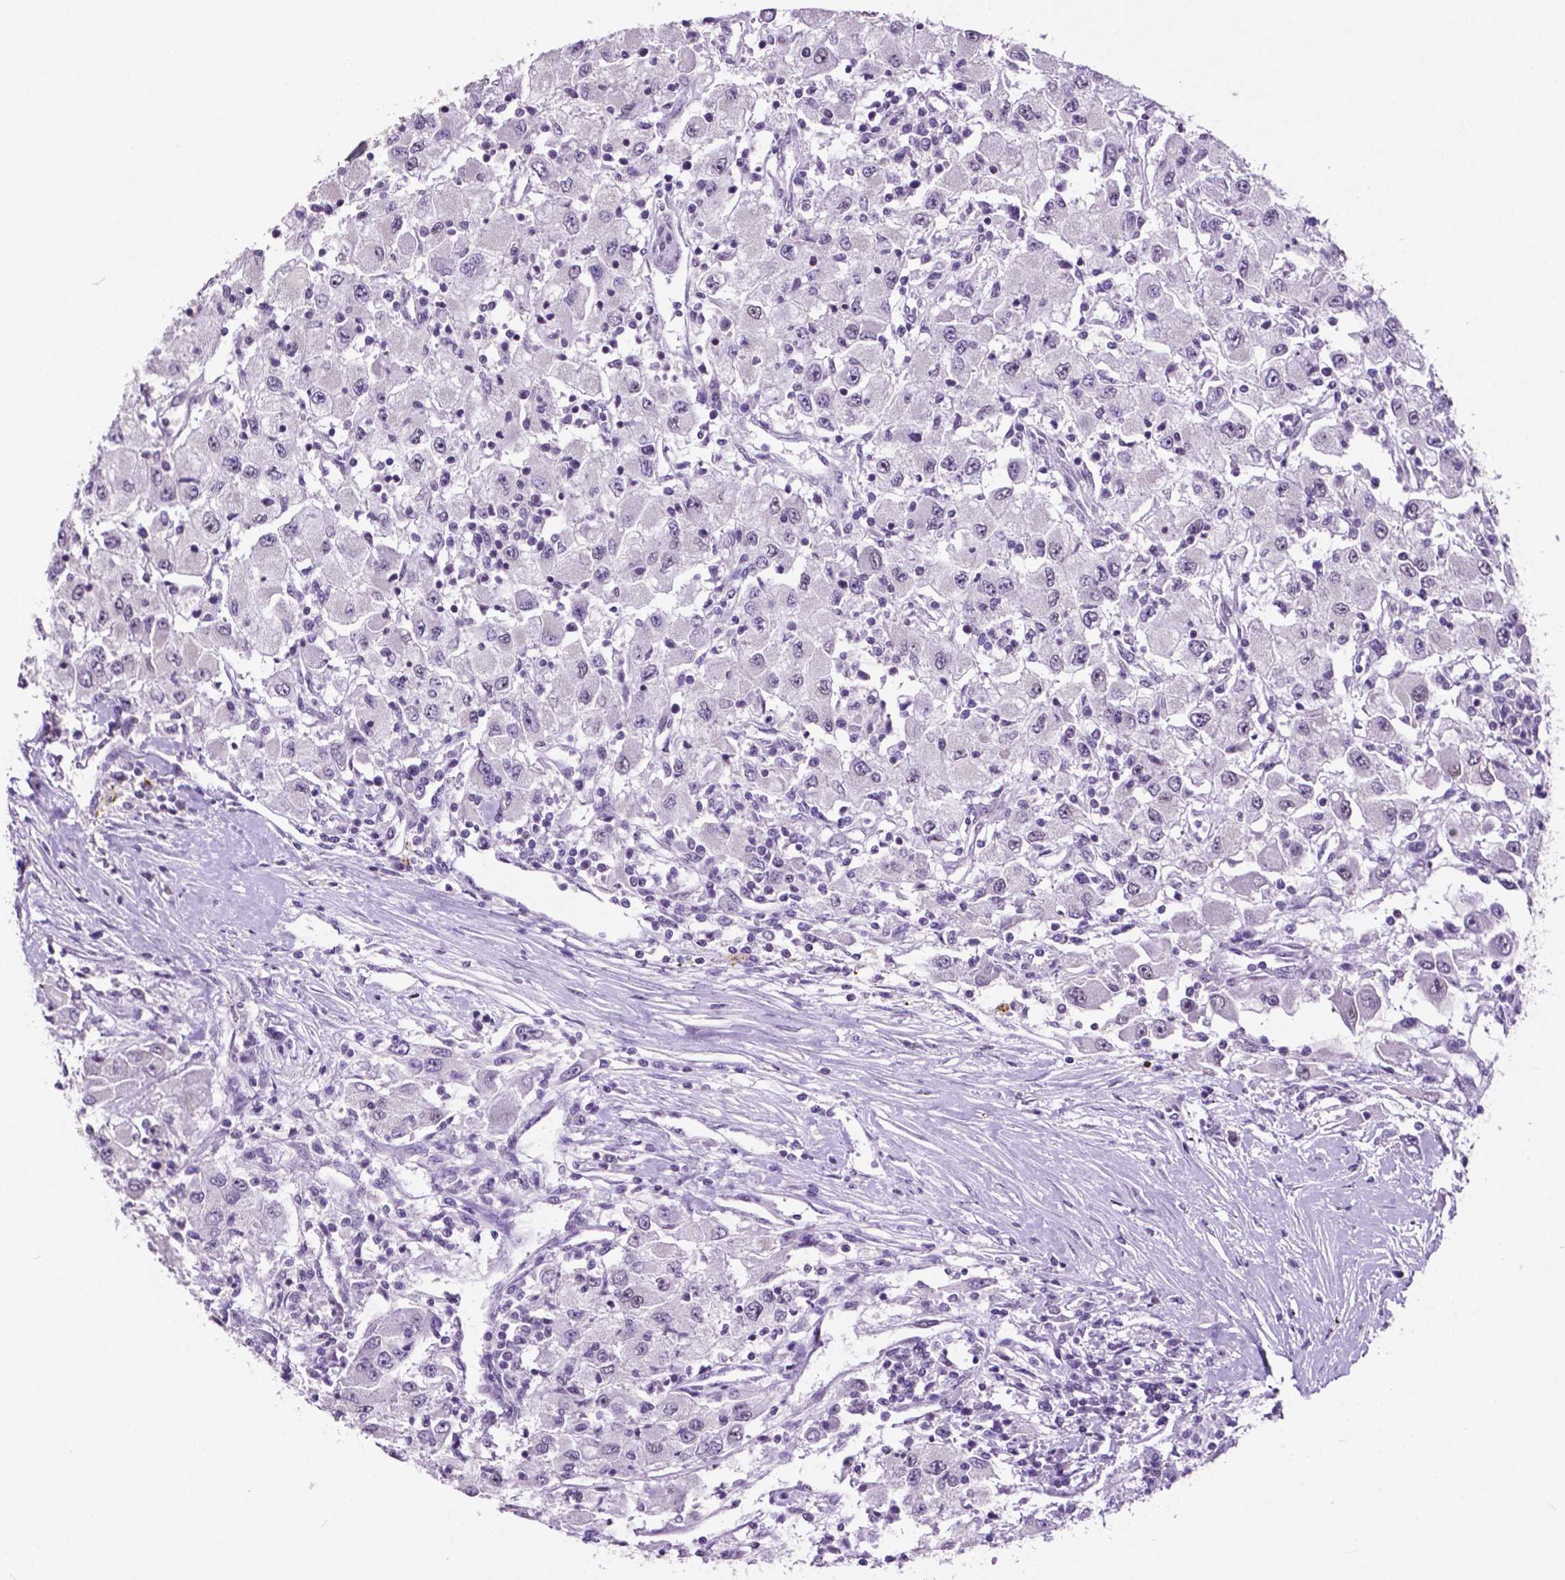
{"staining": {"intensity": "weak", "quantity": "<25%", "location": "nuclear"}, "tissue": "renal cancer", "cell_type": "Tumor cells", "image_type": "cancer", "snomed": [{"axis": "morphology", "description": "Adenocarcinoma, NOS"}, {"axis": "topography", "description": "Kidney"}], "caption": "A micrograph of adenocarcinoma (renal) stained for a protein reveals no brown staining in tumor cells.", "gene": "NCOR1", "patient": {"sex": "female", "age": 67}}